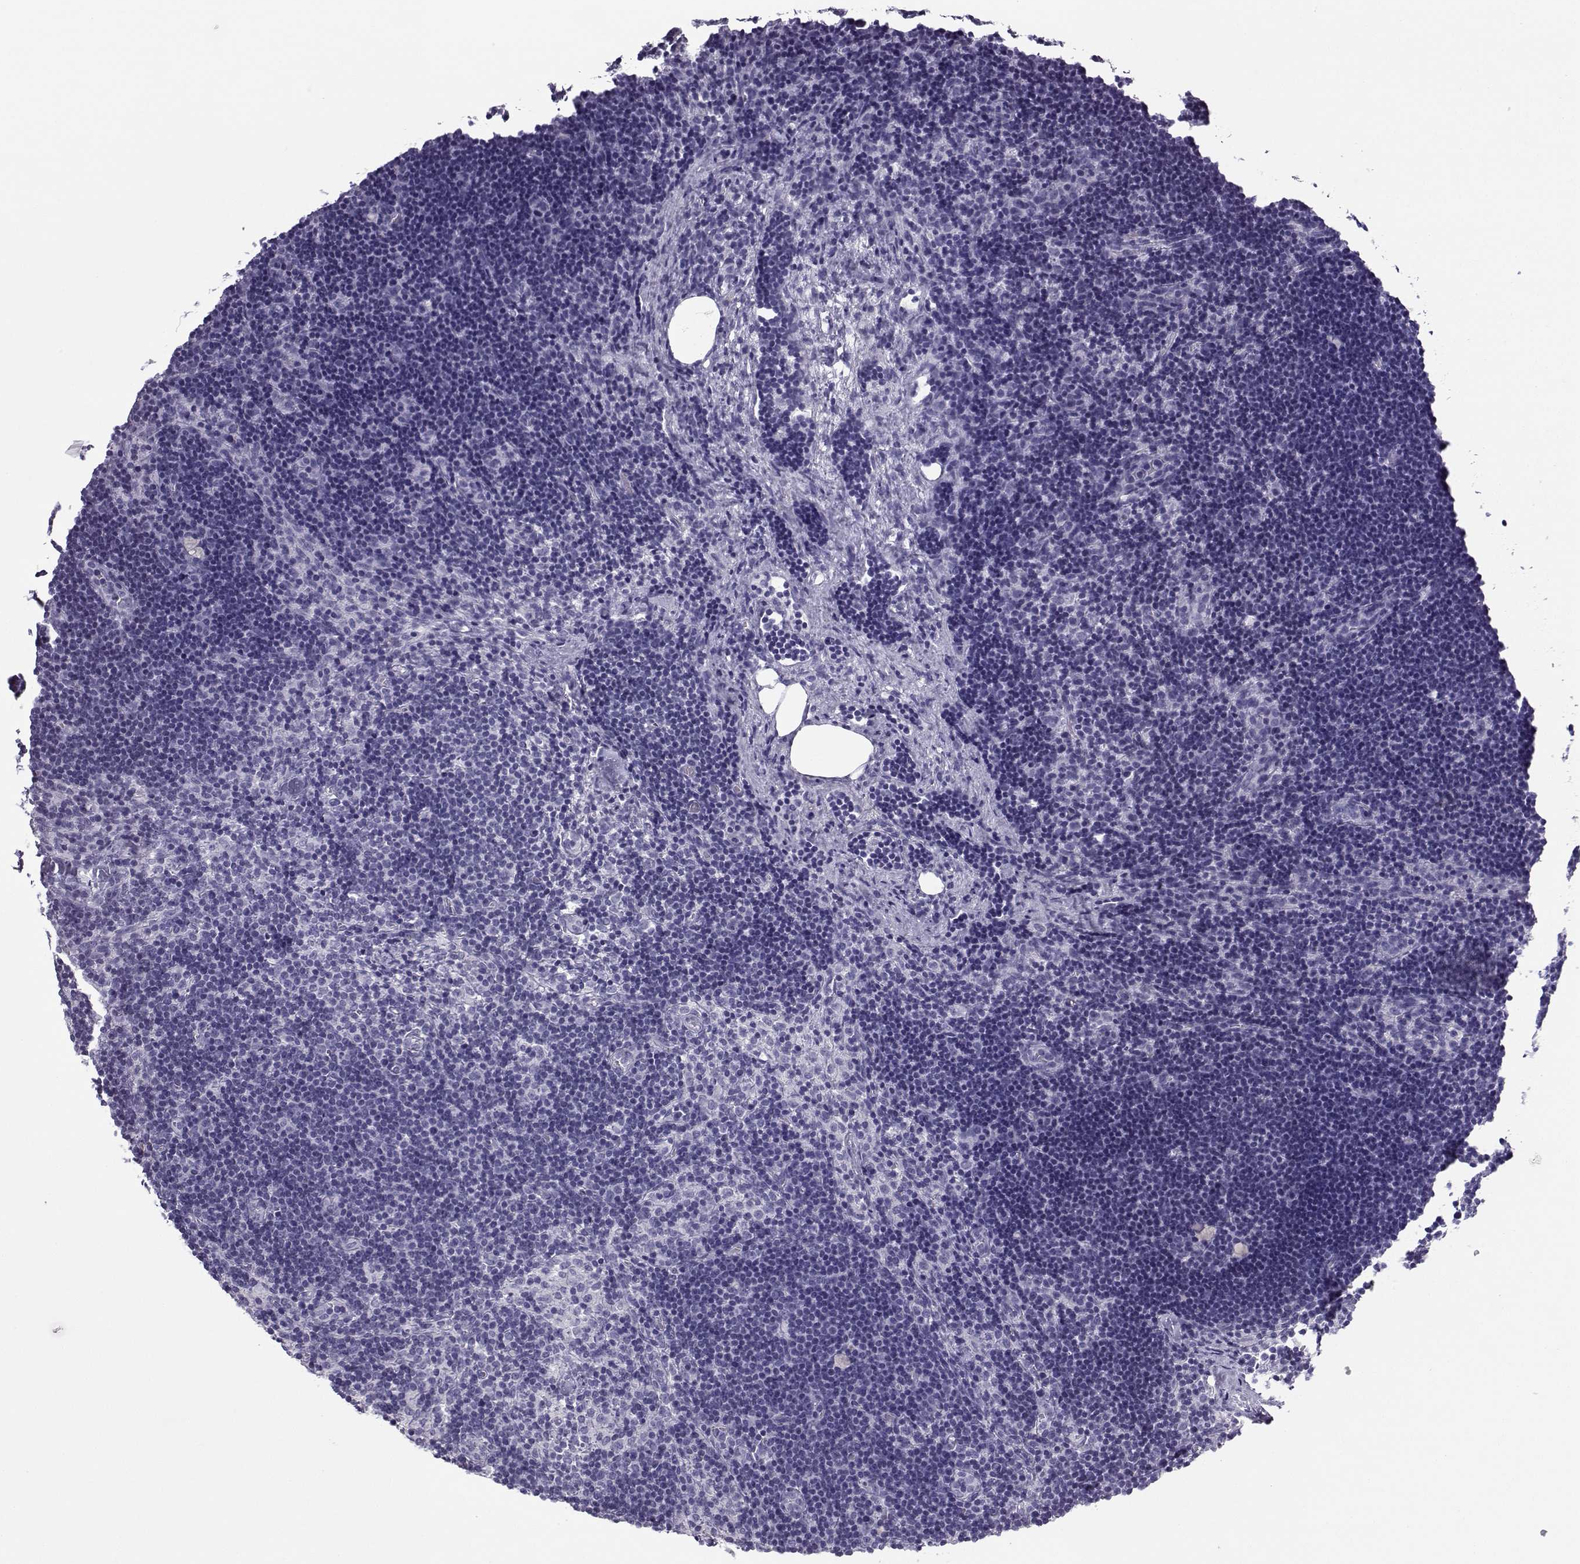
{"staining": {"intensity": "negative", "quantity": "none", "location": "none"}, "tissue": "lymph node", "cell_type": "Germinal center cells", "image_type": "normal", "snomed": [{"axis": "morphology", "description": "Normal tissue, NOS"}, {"axis": "topography", "description": "Lymph node"}], "caption": "Germinal center cells show no significant protein staining in normal lymph node. (DAB (3,3'-diaminobenzidine) immunohistochemistry (IHC), high magnification).", "gene": "NEFL", "patient": {"sex": "female", "age": 52}}